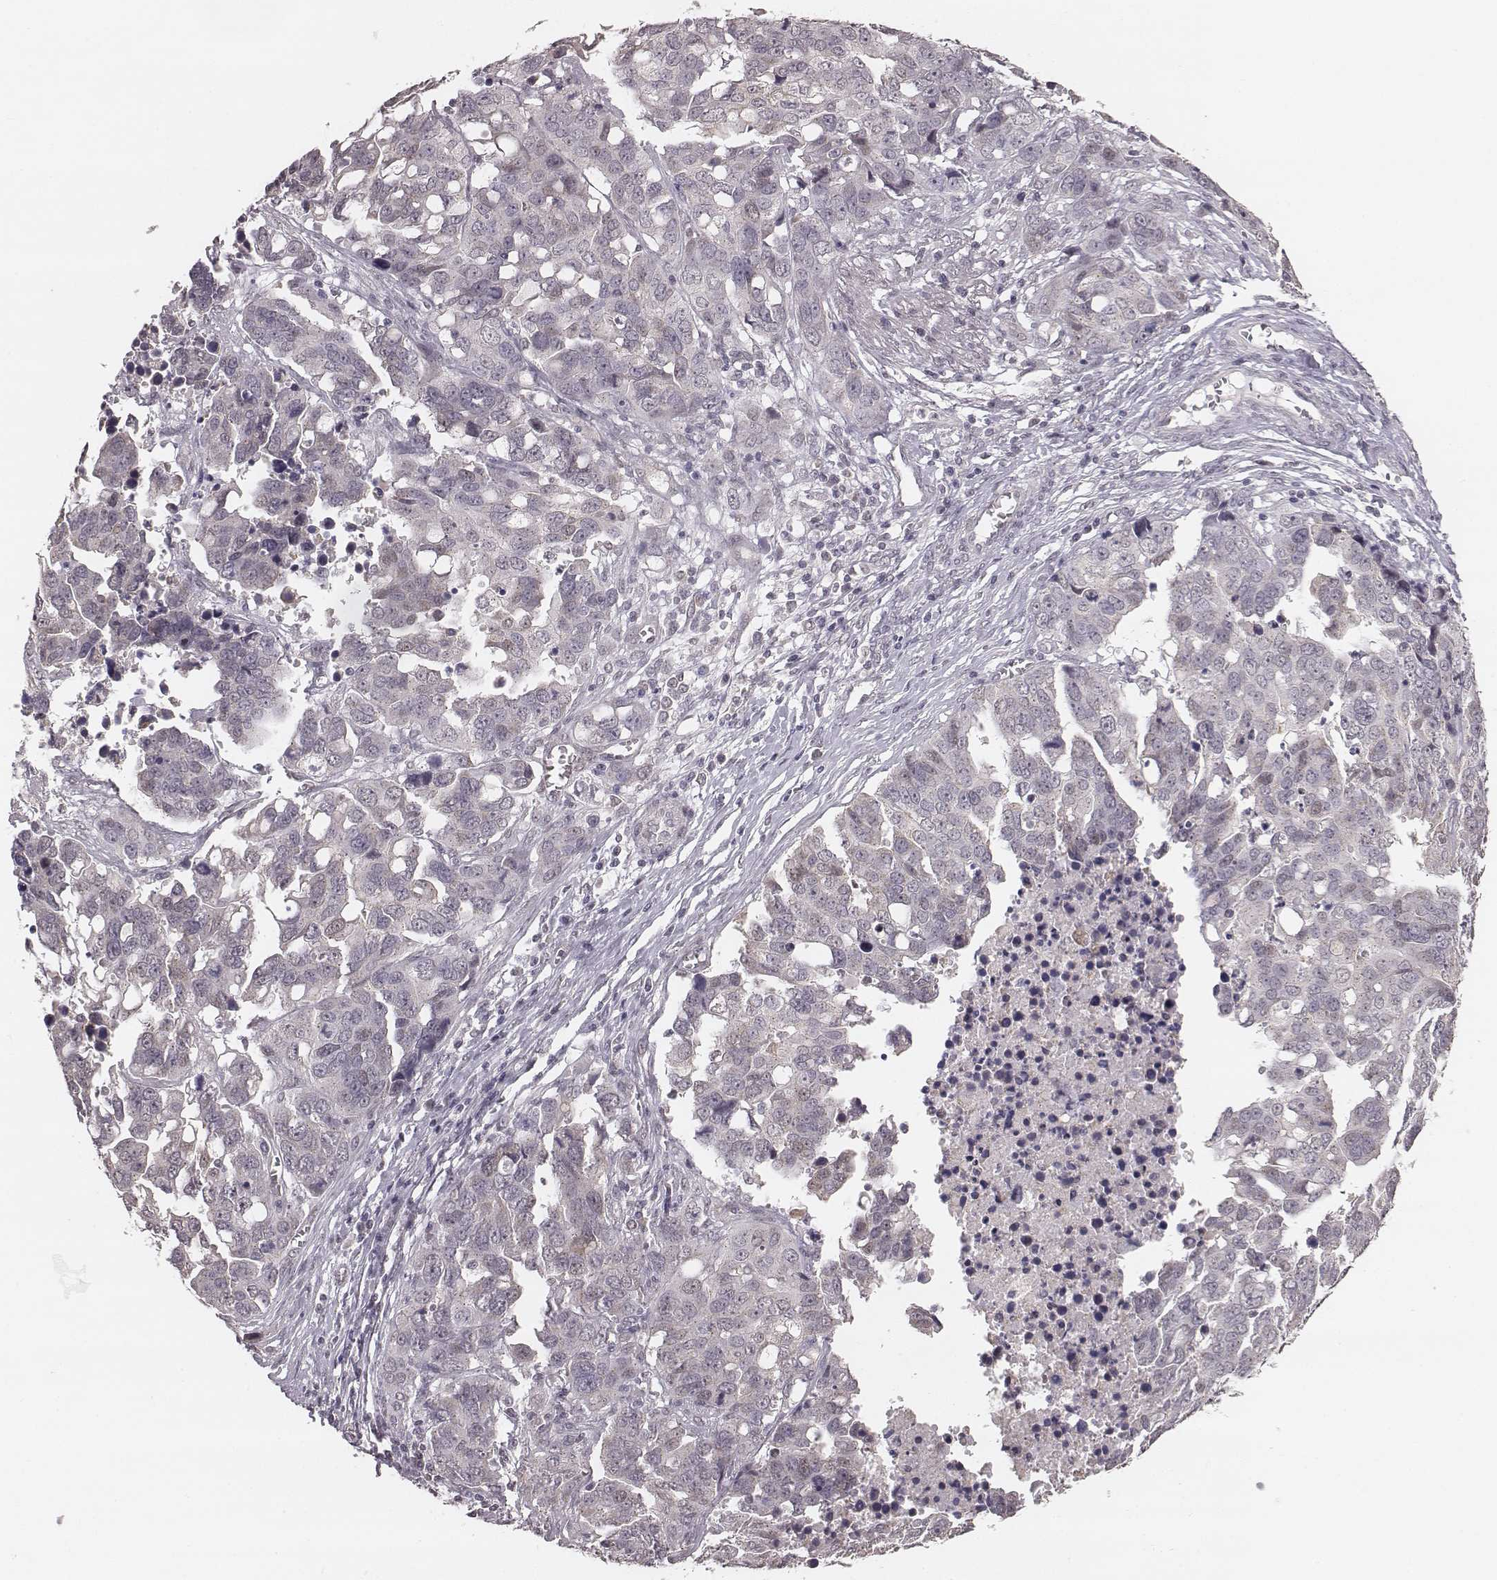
{"staining": {"intensity": "negative", "quantity": "none", "location": "none"}, "tissue": "ovarian cancer", "cell_type": "Tumor cells", "image_type": "cancer", "snomed": [{"axis": "morphology", "description": "Carcinoma, endometroid"}, {"axis": "topography", "description": "Ovary"}], "caption": "This is a image of immunohistochemistry (IHC) staining of ovarian endometroid carcinoma, which shows no staining in tumor cells.", "gene": "SLC7A4", "patient": {"sex": "female", "age": 78}}